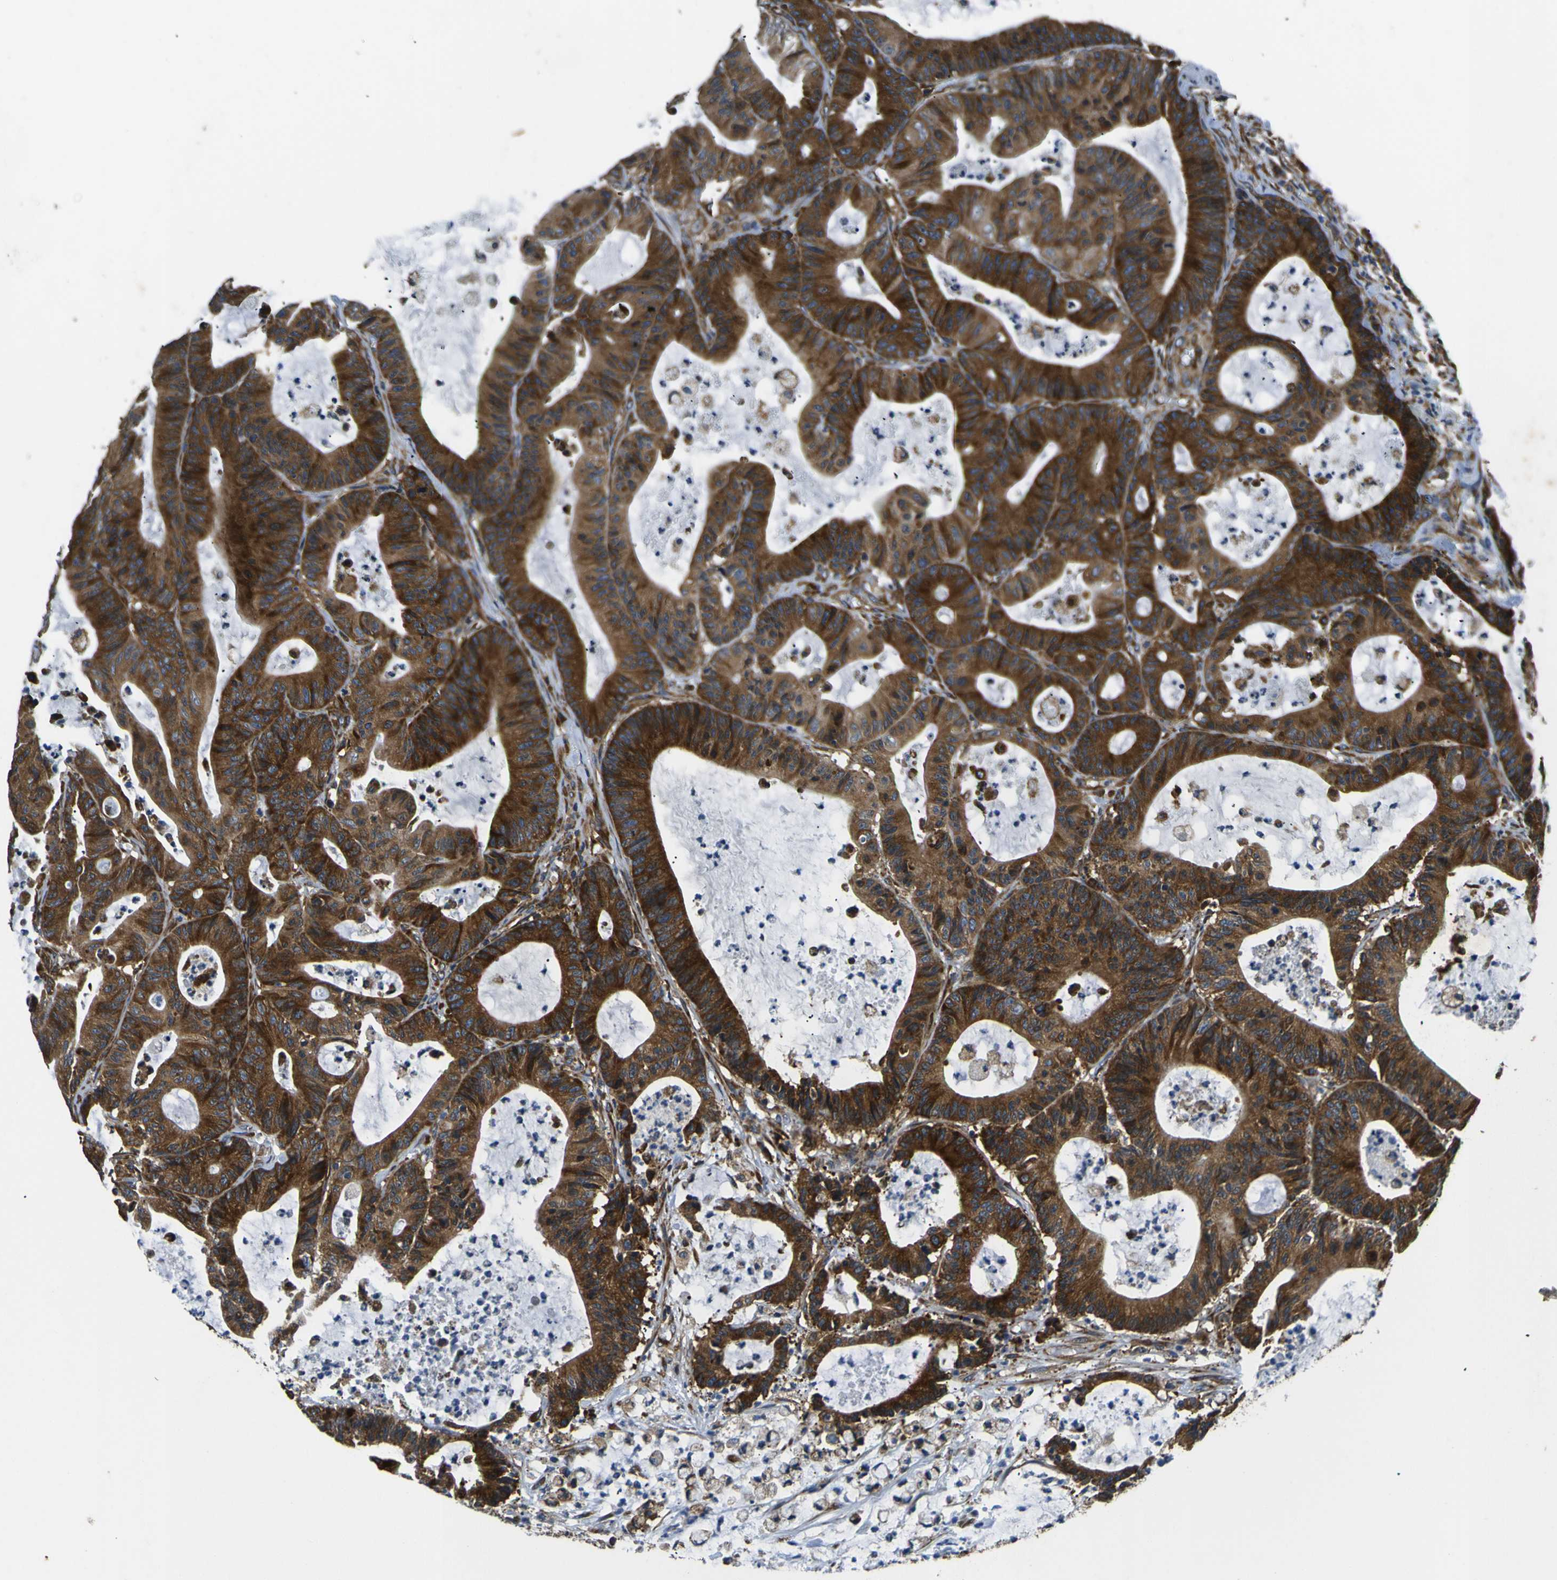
{"staining": {"intensity": "strong", "quantity": ">75%", "location": "cytoplasmic/membranous"}, "tissue": "colorectal cancer", "cell_type": "Tumor cells", "image_type": "cancer", "snomed": [{"axis": "morphology", "description": "Adenocarcinoma, NOS"}, {"axis": "topography", "description": "Colon"}], "caption": "Immunohistochemical staining of human colorectal cancer (adenocarcinoma) displays high levels of strong cytoplasmic/membranous protein expression in about >75% of tumor cells.", "gene": "RPSA", "patient": {"sex": "female", "age": 84}}